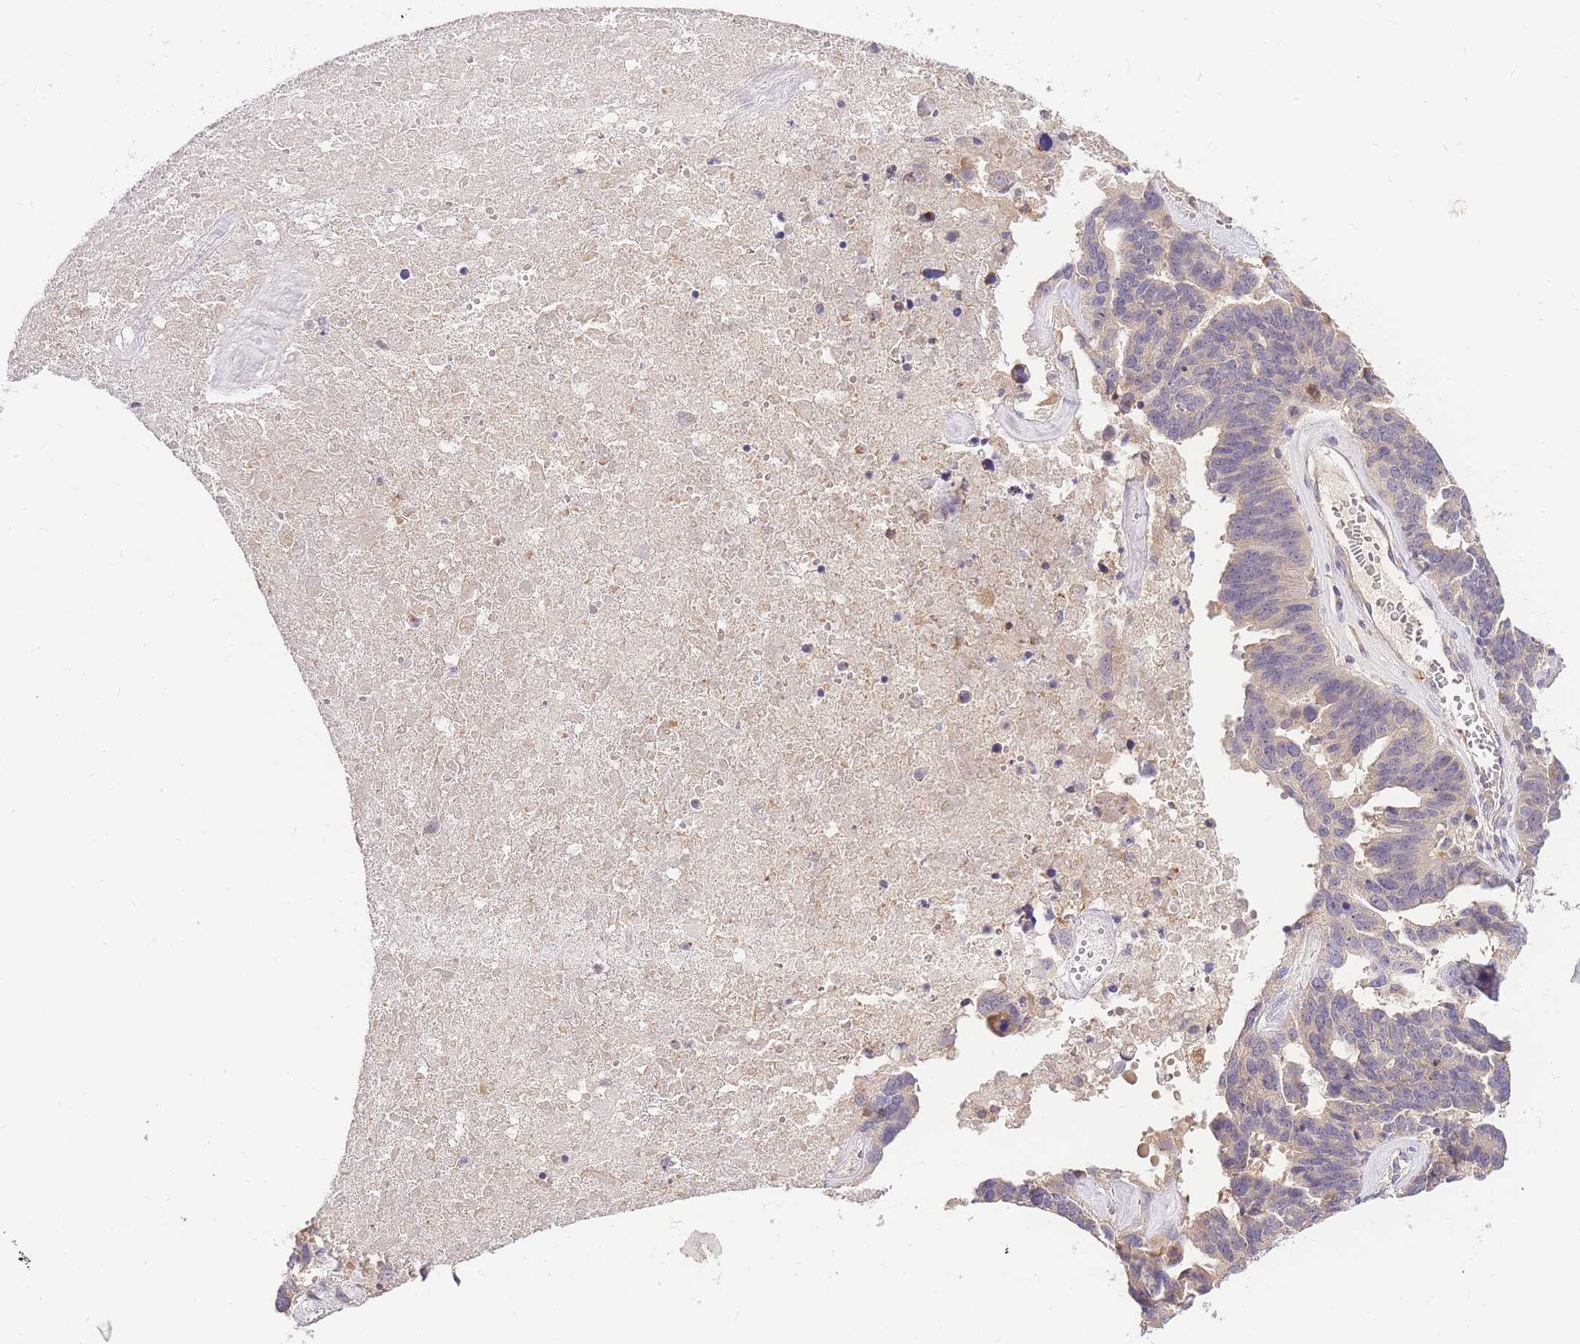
{"staining": {"intensity": "negative", "quantity": "none", "location": "none"}, "tissue": "ovarian cancer", "cell_type": "Tumor cells", "image_type": "cancer", "snomed": [{"axis": "morphology", "description": "Cystadenocarcinoma, serous, NOS"}, {"axis": "topography", "description": "Ovary"}], "caption": "High power microscopy histopathology image of an IHC photomicrograph of ovarian cancer, revealing no significant expression in tumor cells.", "gene": "ZNF577", "patient": {"sex": "female", "age": 59}}